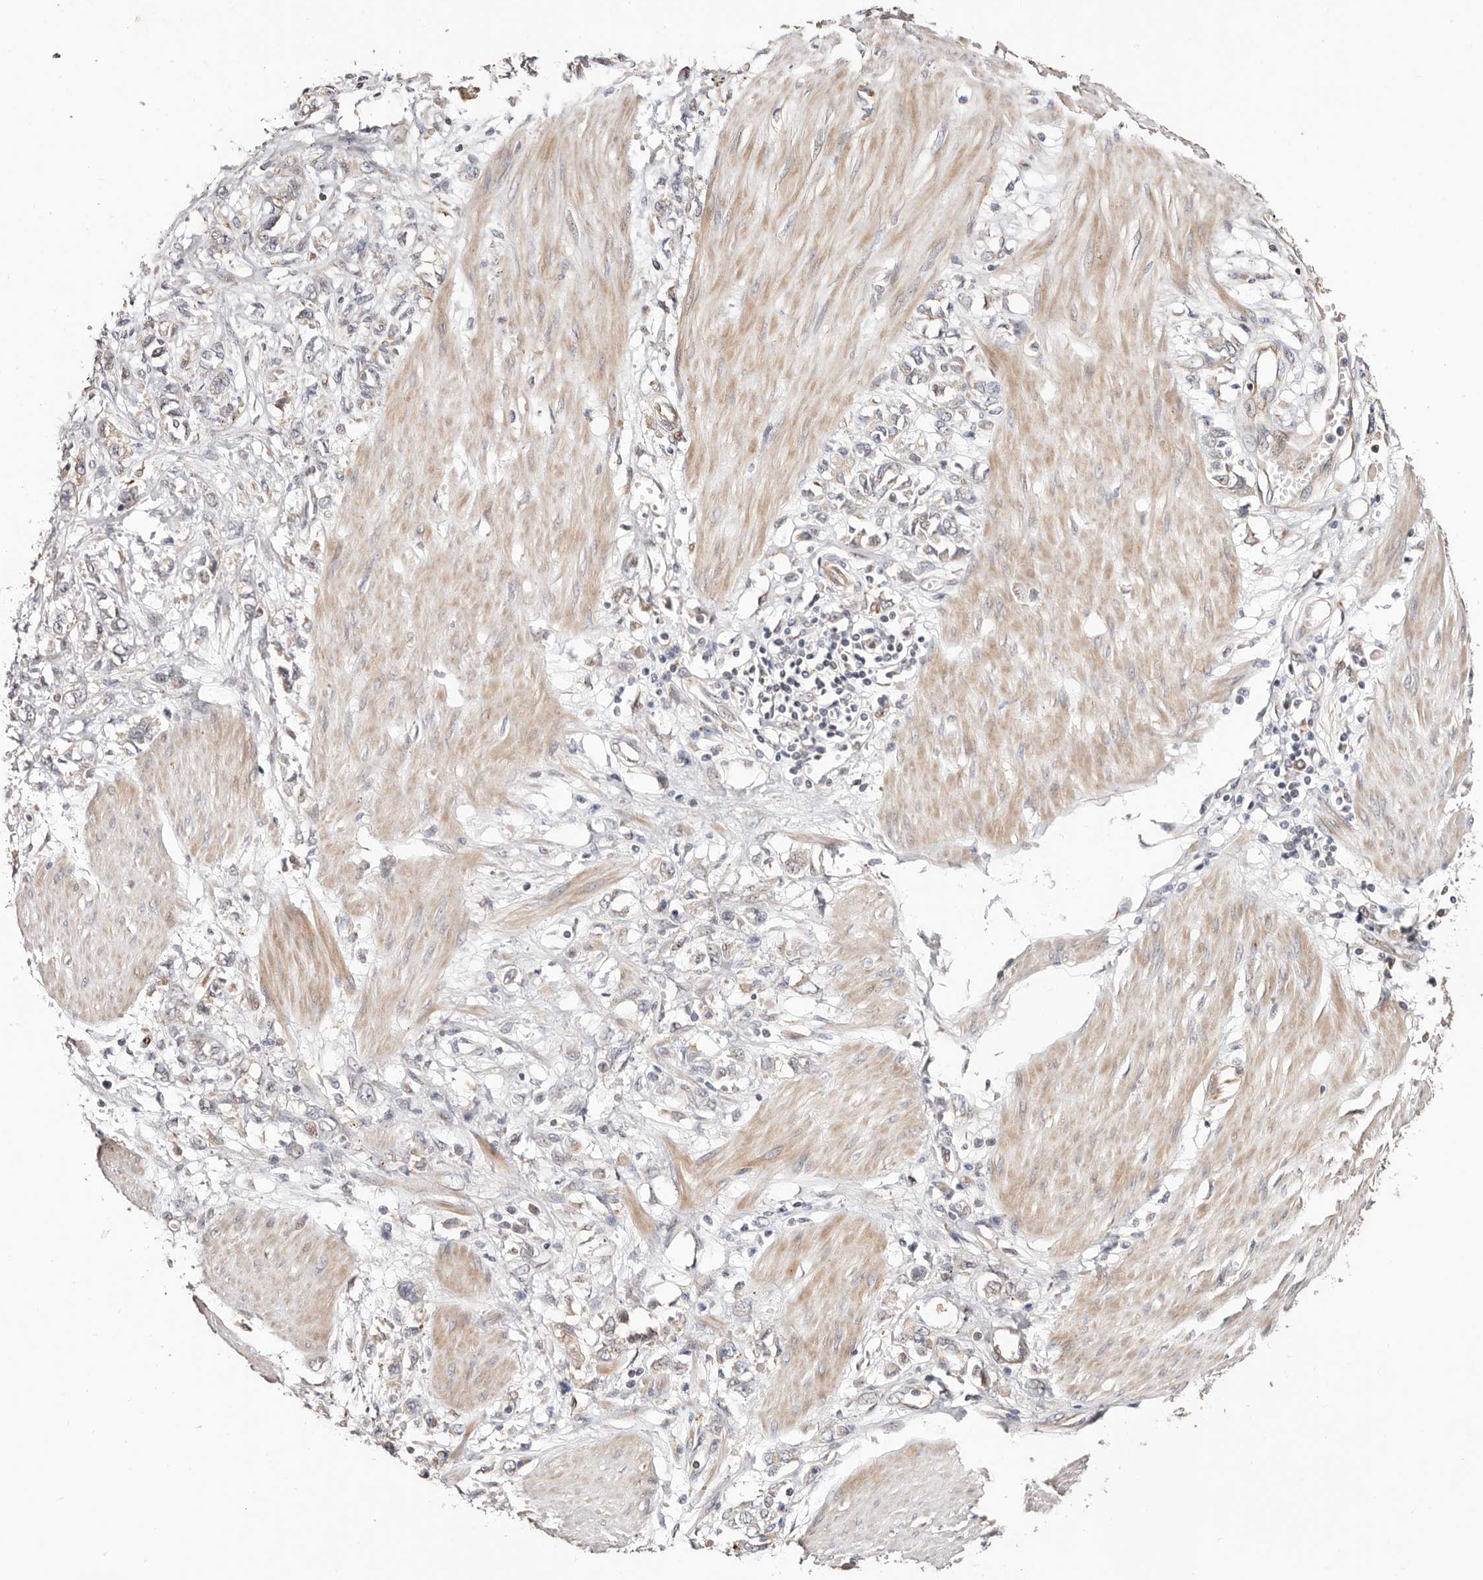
{"staining": {"intensity": "negative", "quantity": "none", "location": "none"}, "tissue": "stomach cancer", "cell_type": "Tumor cells", "image_type": "cancer", "snomed": [{"axis": "morphology", "description": "Adenocarcinoma, NOS"}, {"axis": "topography", "description": "Stomach"}], "caption": "An image of human stomach adenocarcinoma is negative for staining in tumor cells.", "gene": "USP33", "patient": {"sex": "female", "age": 76}}